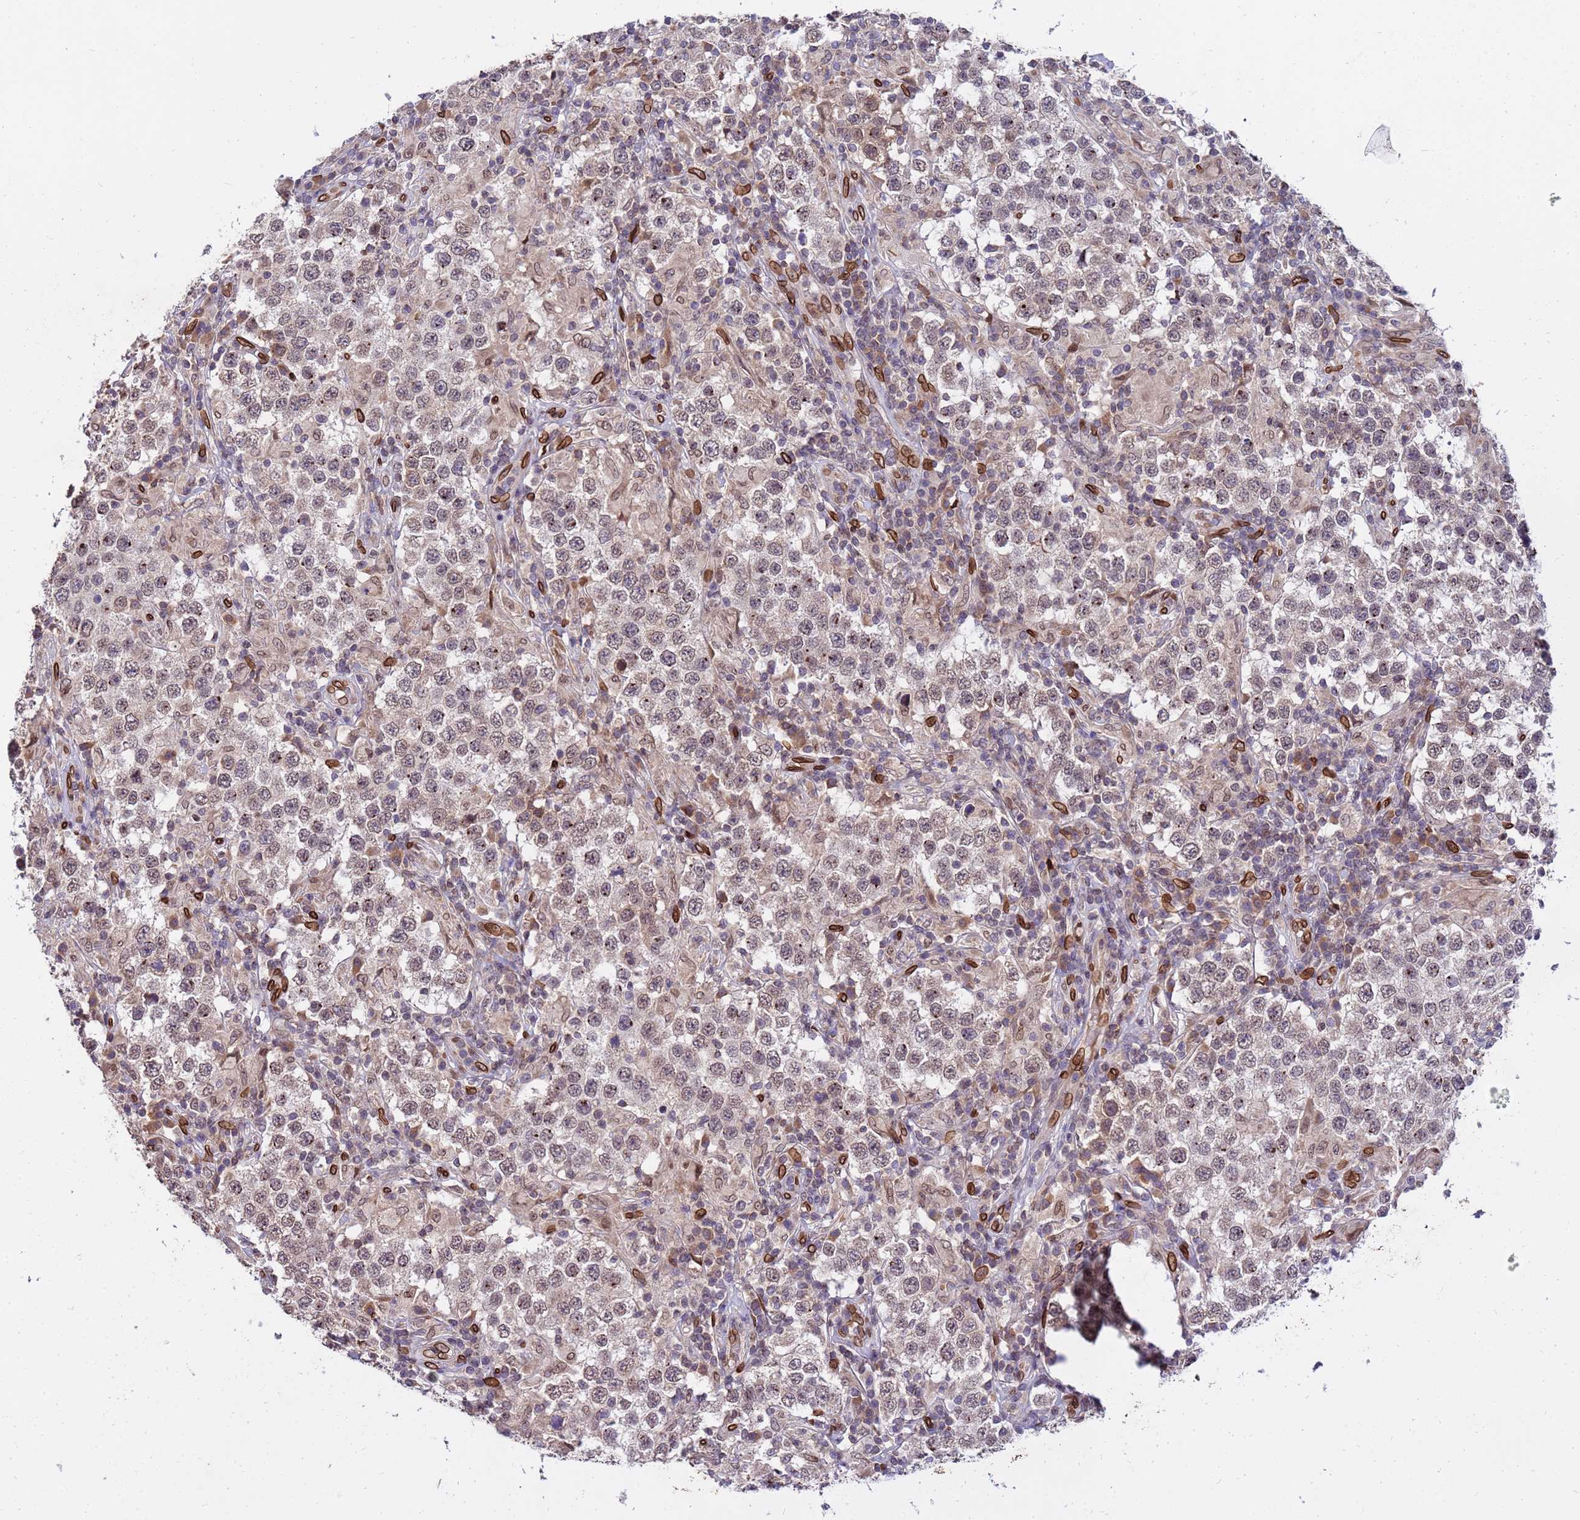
{"staining": {"intensity": "weak", "quantity": "<25%", "location": "nuclear"}, "tissue": "testis cancer", "cell_type": "Tumor cells", "image_type": "cancer", "snomed": [{"axis": "morphology", "description": "Seminoma, NOS"}, {"axis": "morphology", "description": "Carcinoma, Embryonal, NOS"}, {"axis": "topography", "description": "Testis"}], "caption": "Immunohistochemistry of human embryonal carcinoma (testis) exhibits no positivity in tumor cells. (Brightfield microscopy of DAB (3,3'-diaminobenzidine) immunohistochemistry (IHC) at high magnification).", "gene": "GPR135", "patient": {"sex": "male", "age": 41}}